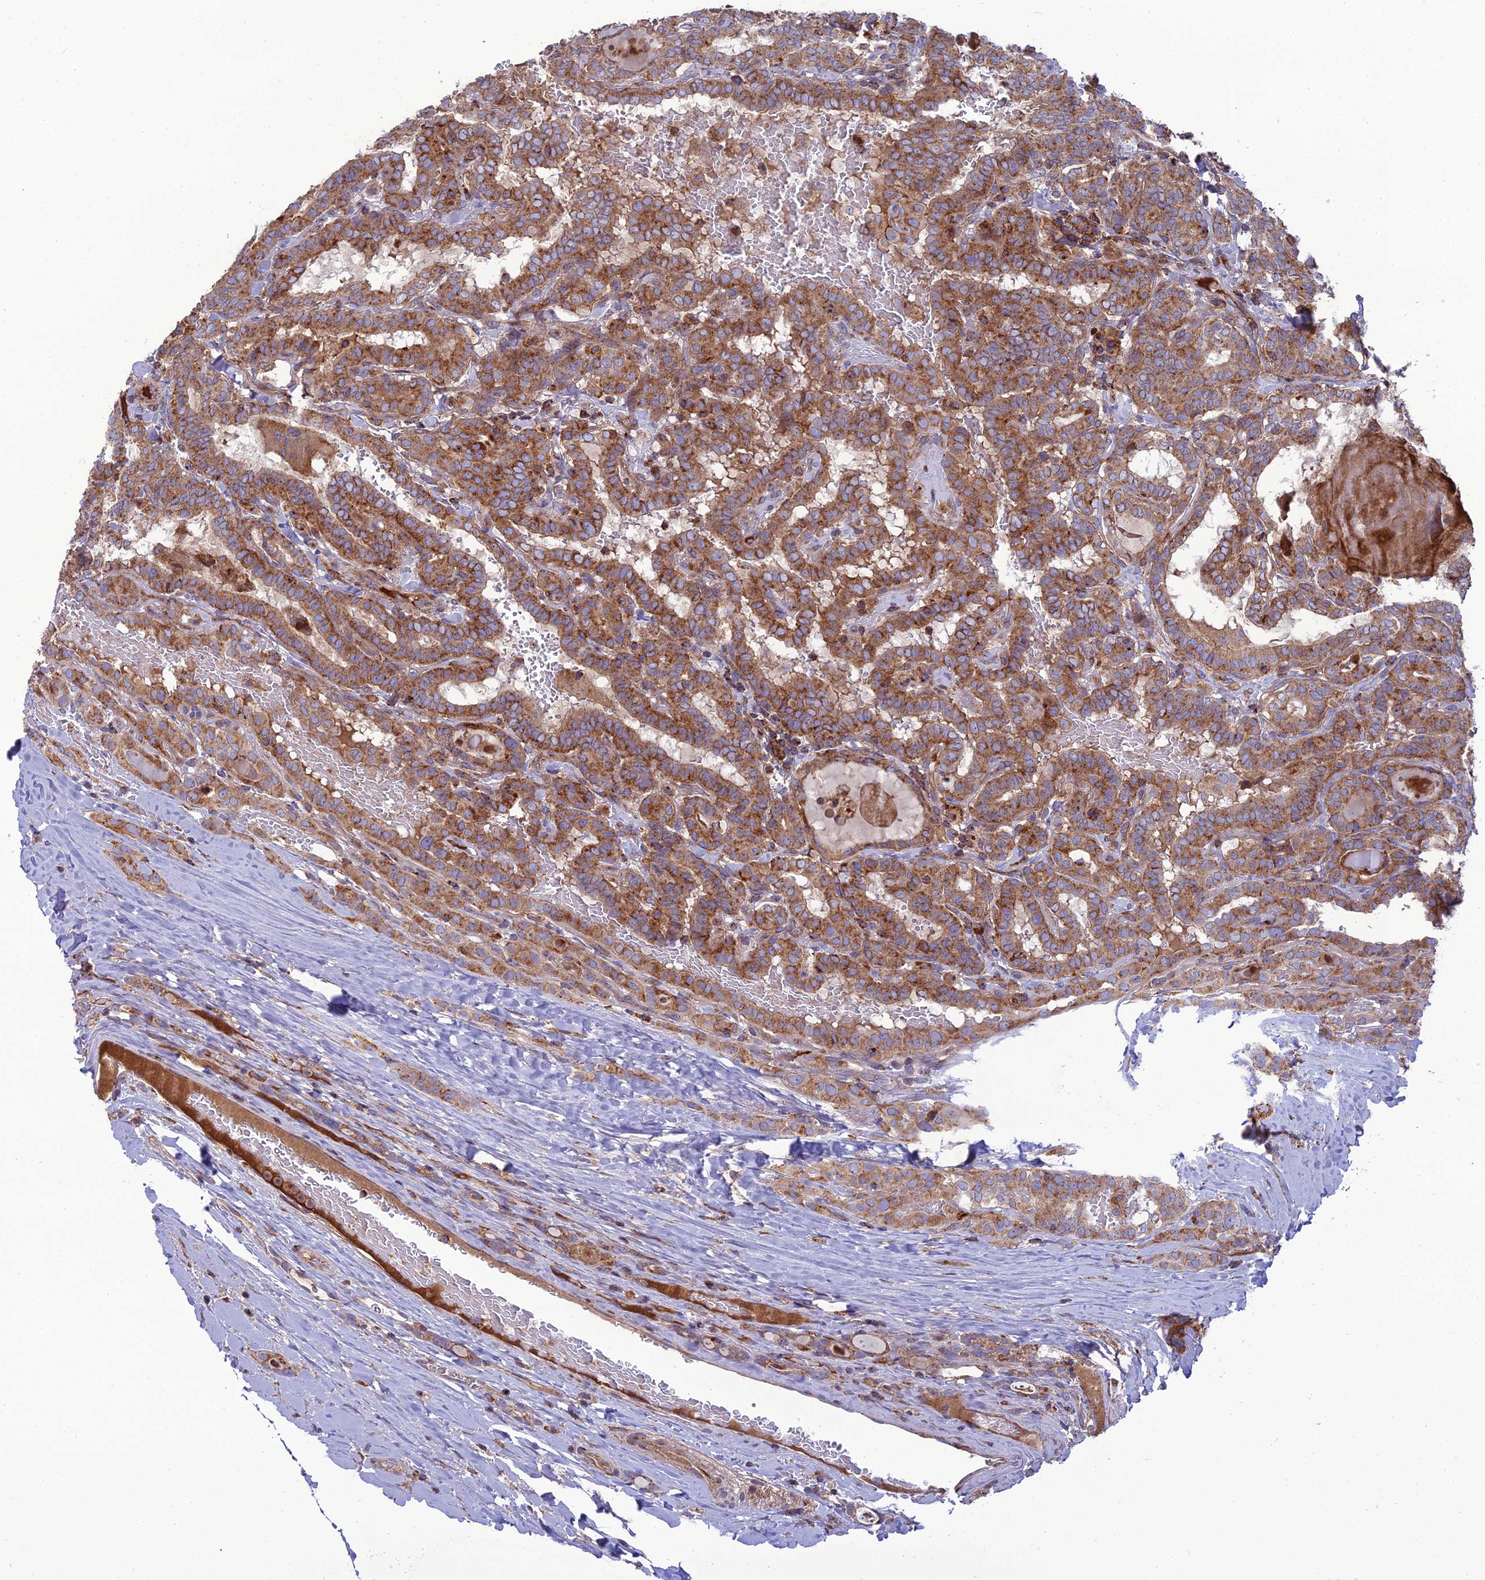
{"staining": {"intensity": "moderate", "quantity": ">75%", "location": "cytoplasmic/membranous"}, "tissue": "thyroid cancer", "cell_type": "Tumor cells", "image_type": "cancer", "snomed": [{"axis": "morphology", "description": "Papillary adenocarcinoma, NOS"}, {"axis": "topography", "description": "Thyroid gland"}], "caption": "A photomicrograph of human thyroid papillary adenocarcinoma stained for a protein shows moderate cytoplasmic/membranous brown staining in tumor cells. Using DAB (3,3'-diaminobenzidine) (brown) and hematoxylin (blue) stains, captured at high magnification using brightfield microscopy.", "gene": "LNPEP", "patient": {"sex": "female", "age": 72}}